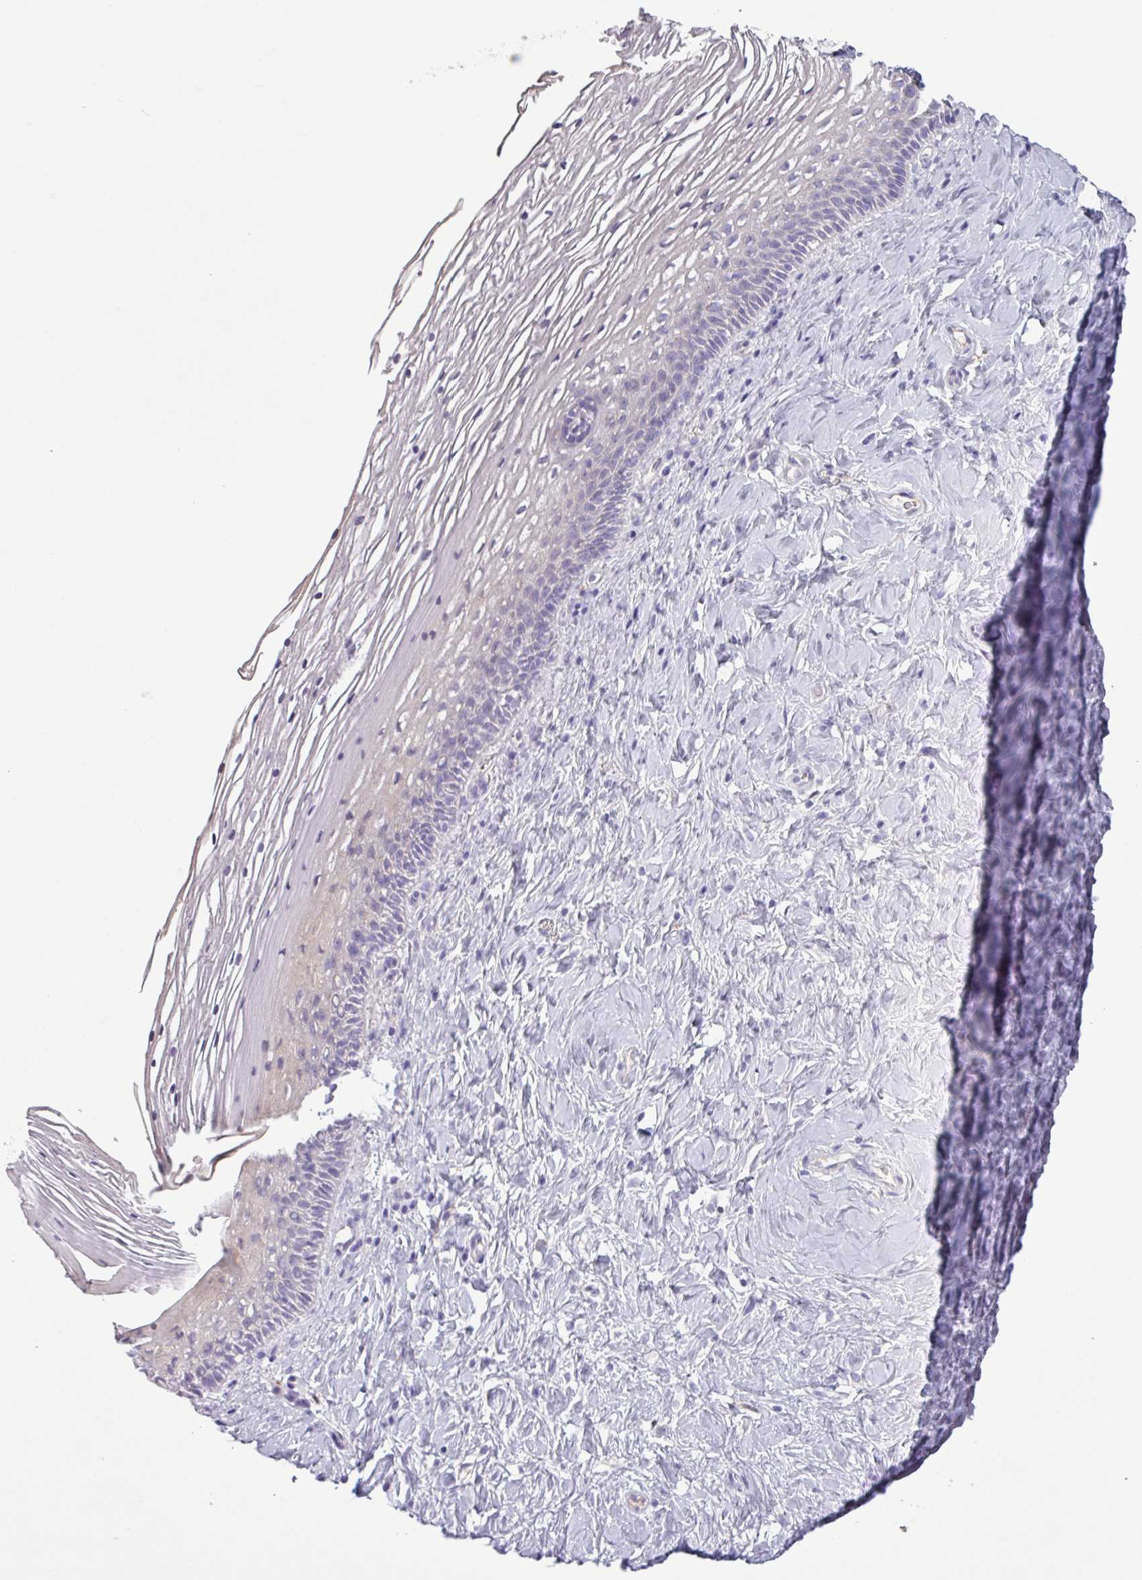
{"staining": {"intensity": "negative", "quantity": "none", "location": "none"}, "tissue": "cervix", "cell_type": "Glandular cells", "image_type": "normal", "snomed": [{"axis": "morphology", "description": "Normal tissue, NOS"}, {"axis": "topography", "description": "Cervix"}], "caption": "Cervix was stained to show a protein in brown. There is no significant staining in glandular cells.", "gene": "C4A", "patient": {"sex": "female", "age": 36}}